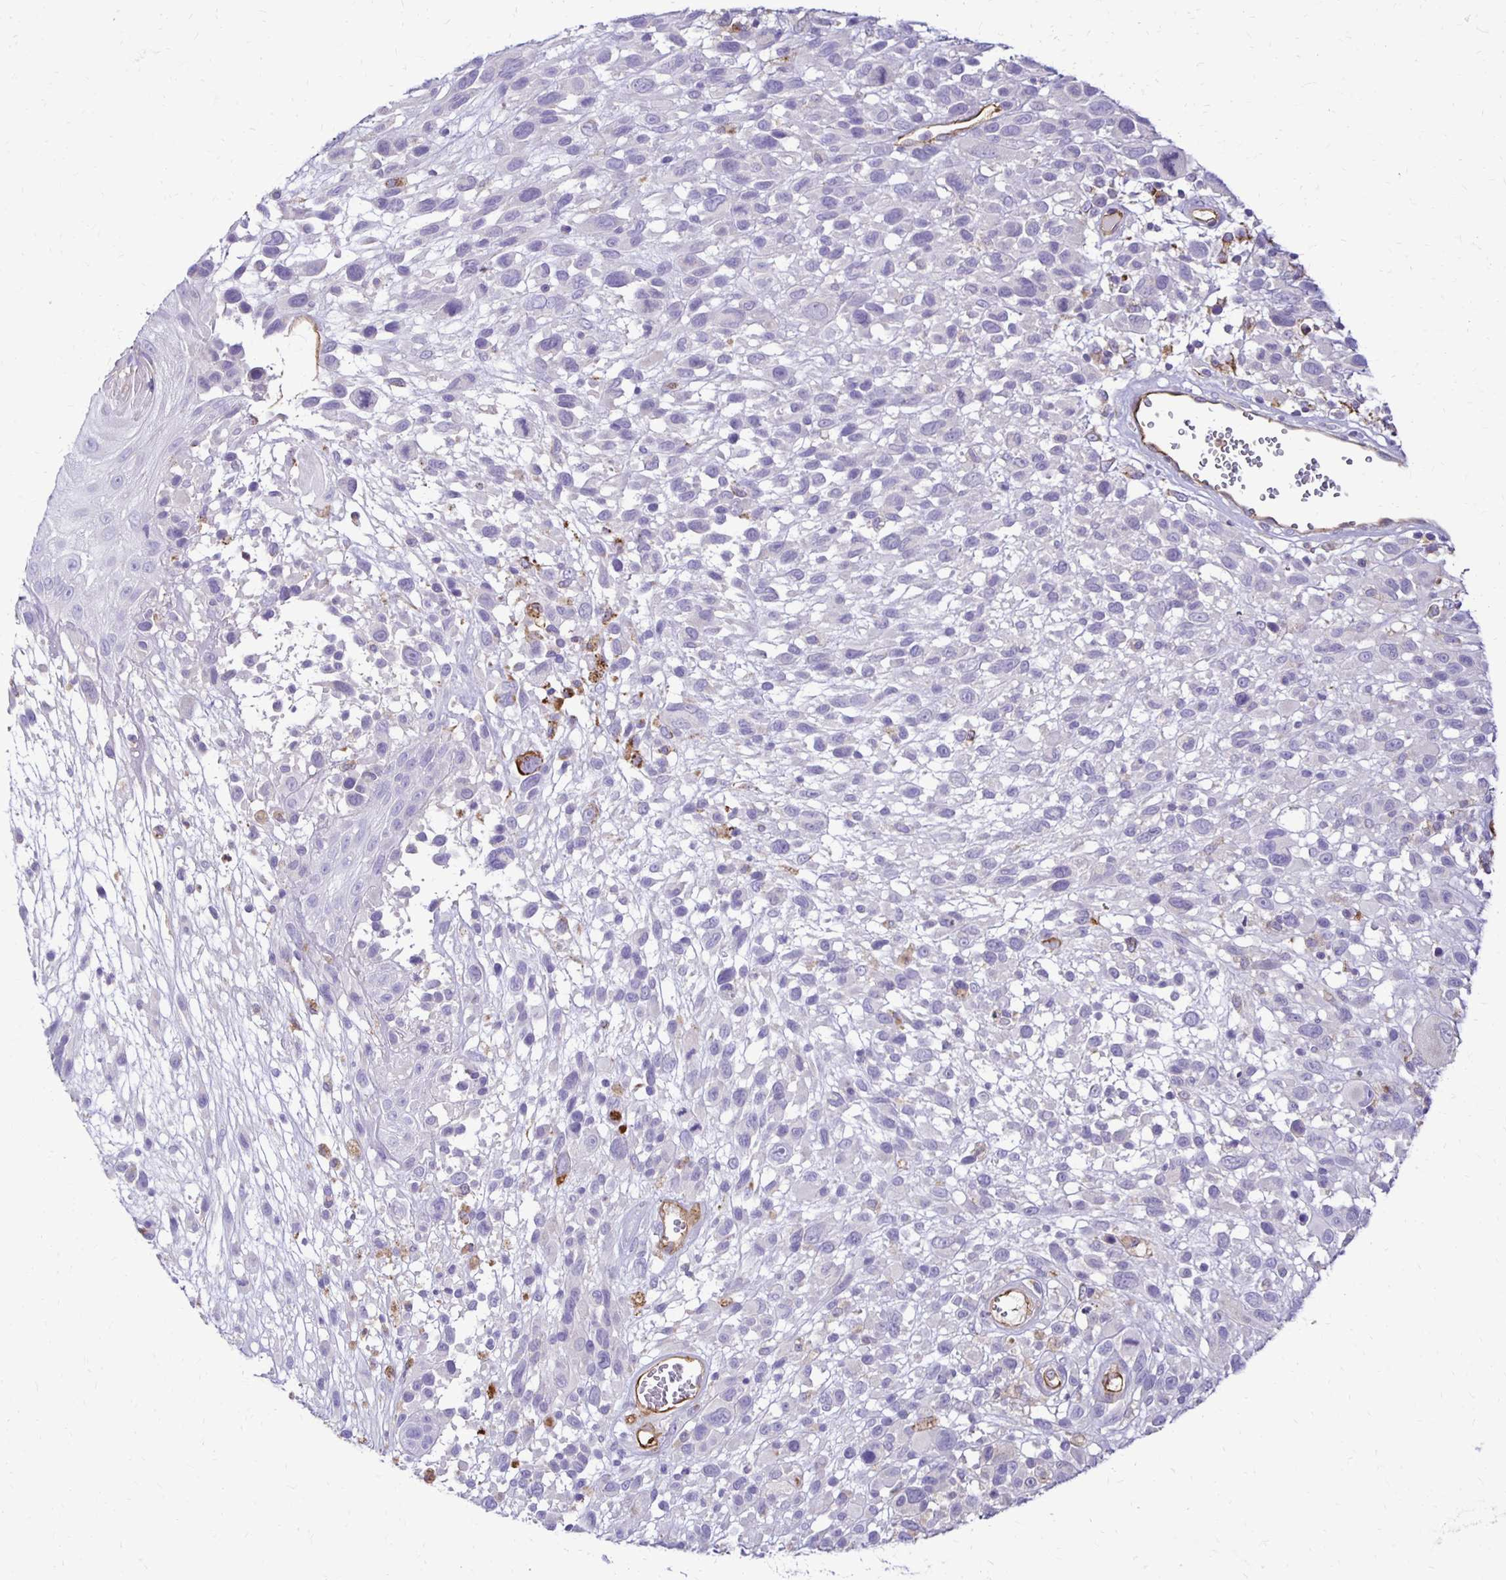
{"staining": {"intensity": "negative", "quantity": "none", "location": "none"}, "tissue": "melanoma", "cell_type": "Tumor cells", "image_type": "cancer", "snomed": [{"axis": "morphology", "description": "Malignant melanoma, NOS"}, {"axis": "topography", "description": "Skin"}], "caption": "Immunohistochemical staining of melanoma displays no significant positivity in tumor cells.", "gene": "TTYH1", "patient": {"sex": "male", "age": 68}}